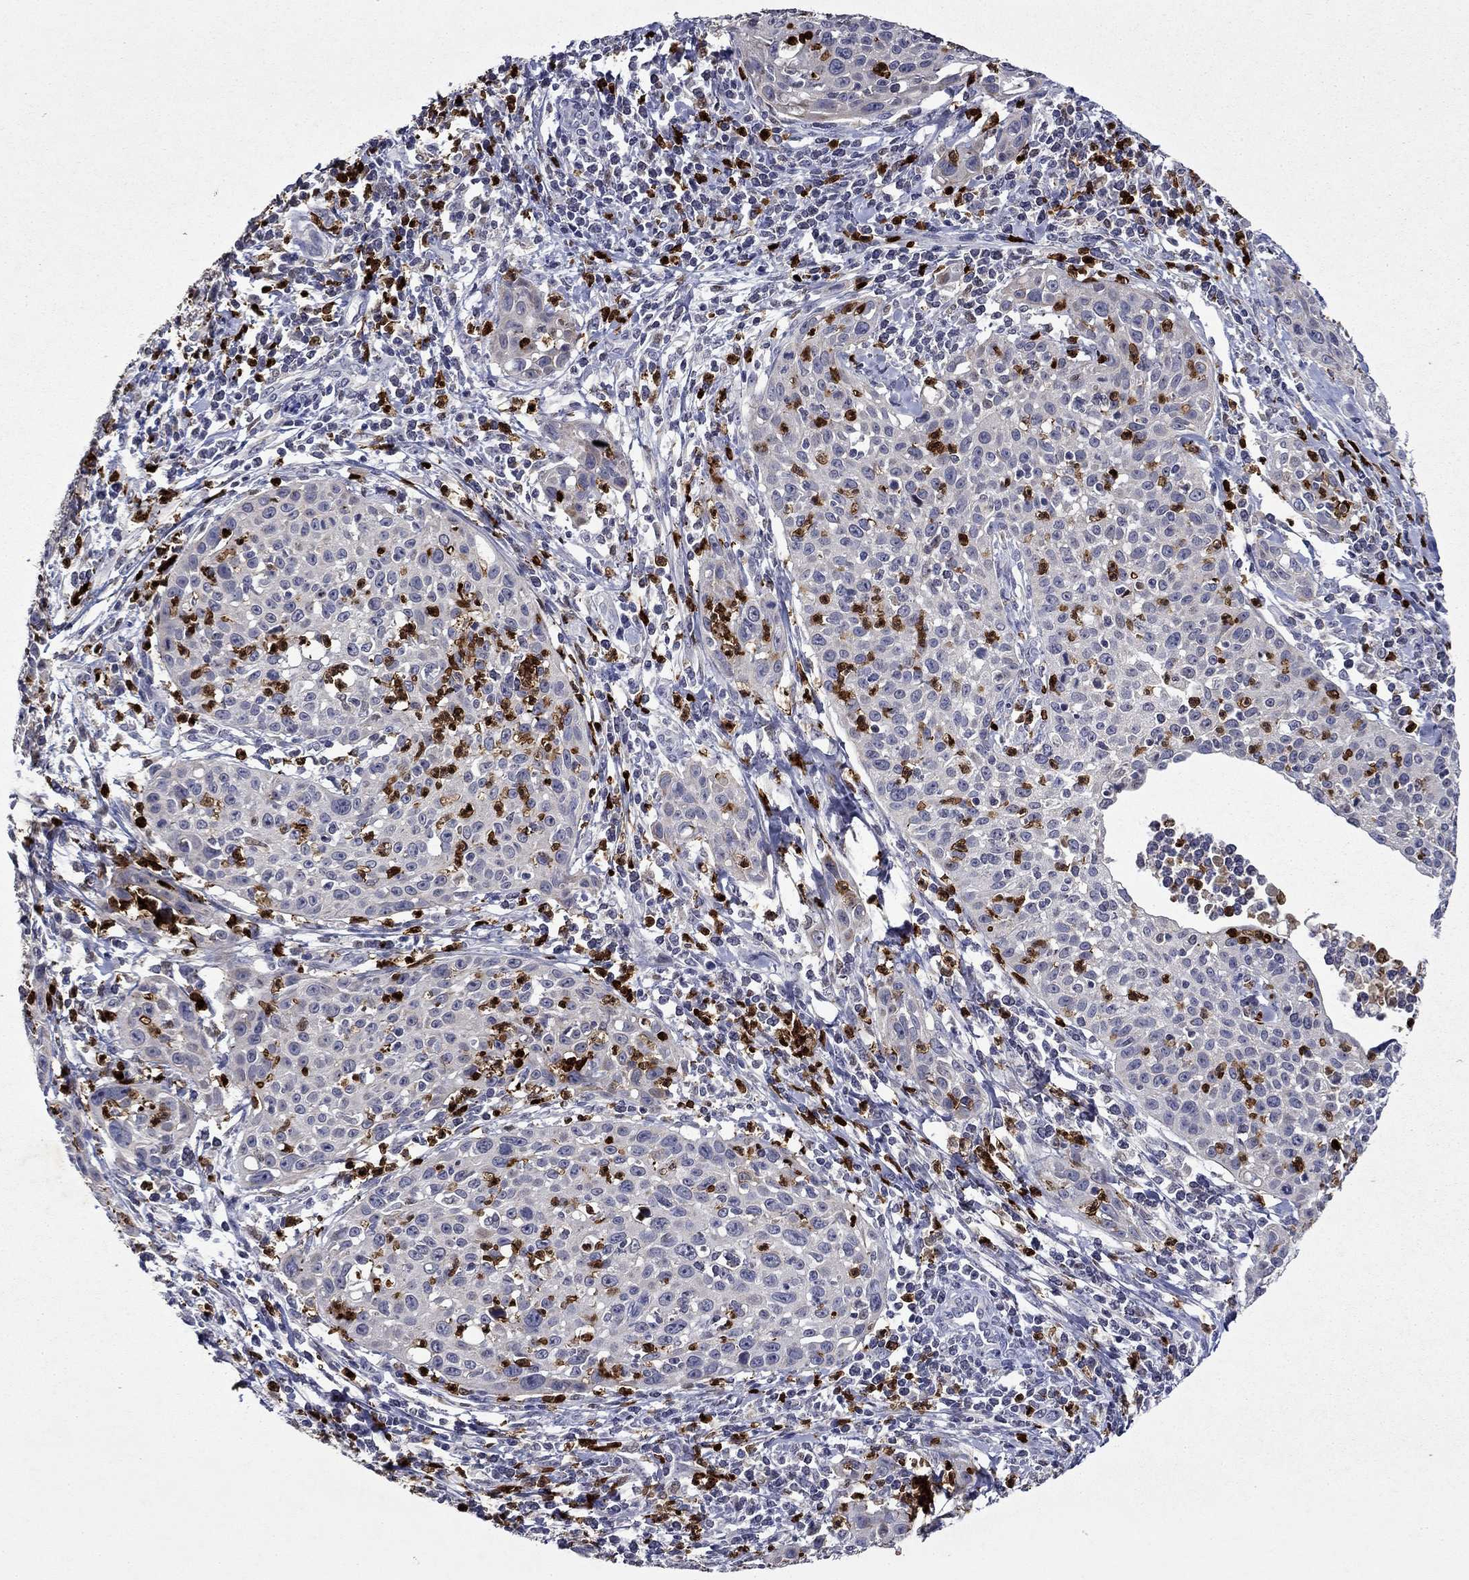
{"staining": {"intensity": "negative", "quantity": "none", "location": "none"}, "tissue": "cervical cancer", "cell_type": "Tumor cells", "image_type": "cancer", "snomed": [{"axis": "morphology", "description": "Squamous cell carcinoma, NOS"}, {"axis": "topography", "description": "Cervix"}], "caption": "This is an IHC image of human cervical cancer (squamous cell carcinoma). There is no positivity in tumor cells.", "gene": "IRF5", "patient": {"sex": "female", "age": 26}}